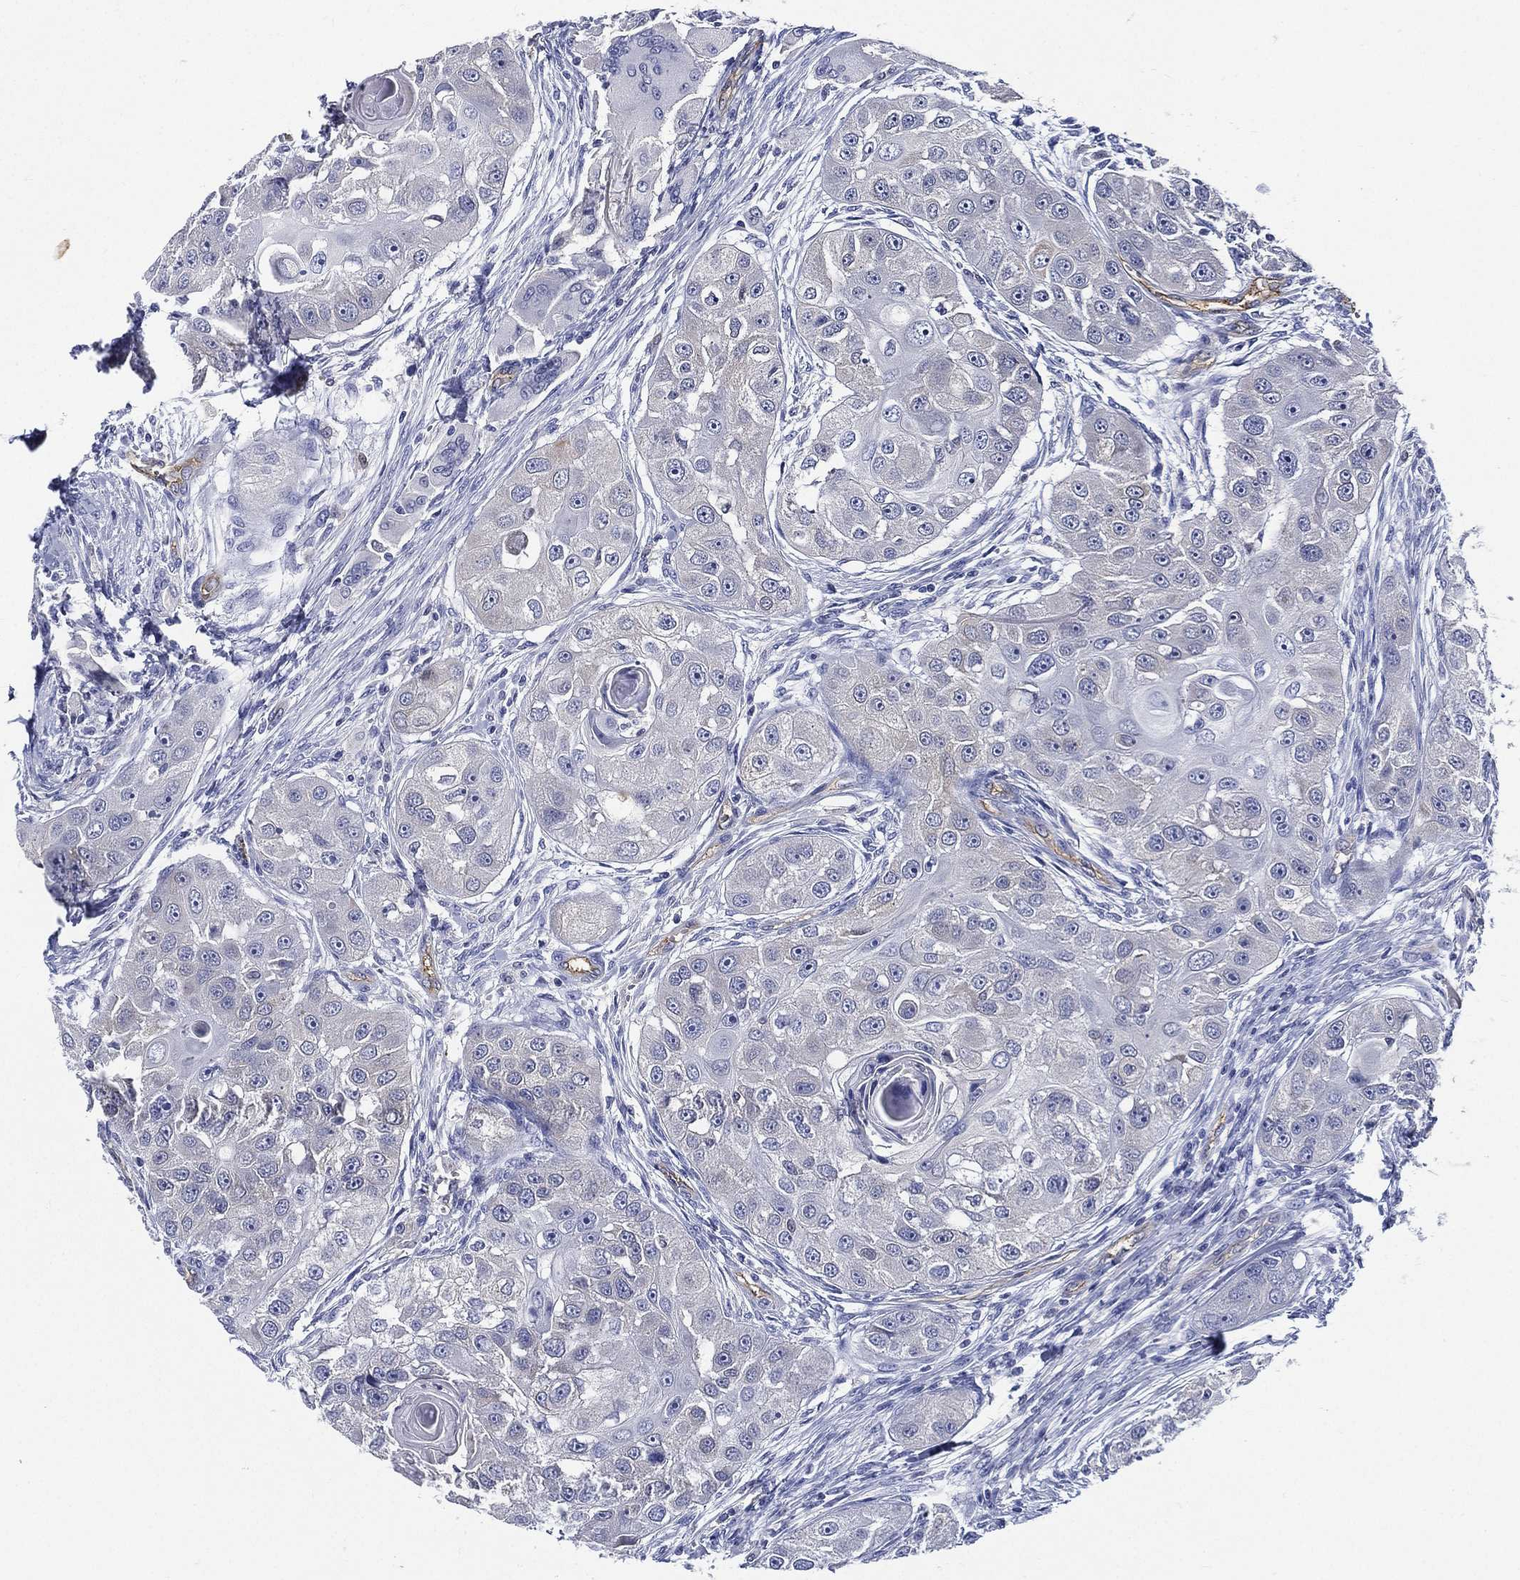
{"staining": {"intensity": "negative", "quantity": "none", "location": "none"}, "tissue": "head and neck cancer", "cell_type": "Tumor cells", "image_type": "cancer", "snomed": [{"axis": "morphology", "description": "Squamous cell carcinoma, NOS"}, {"axis": "topography", "description": "Head-Neck"}], "caption": "Immunohistochemistry (IHC) of head and neck squamous cell carcinoma demonstrates no expression in tumor cells. (IHC, brightfield microscopy, high magnification).", "gene": "NEDD9", "patient": {"sex": "male", "age": 51}}